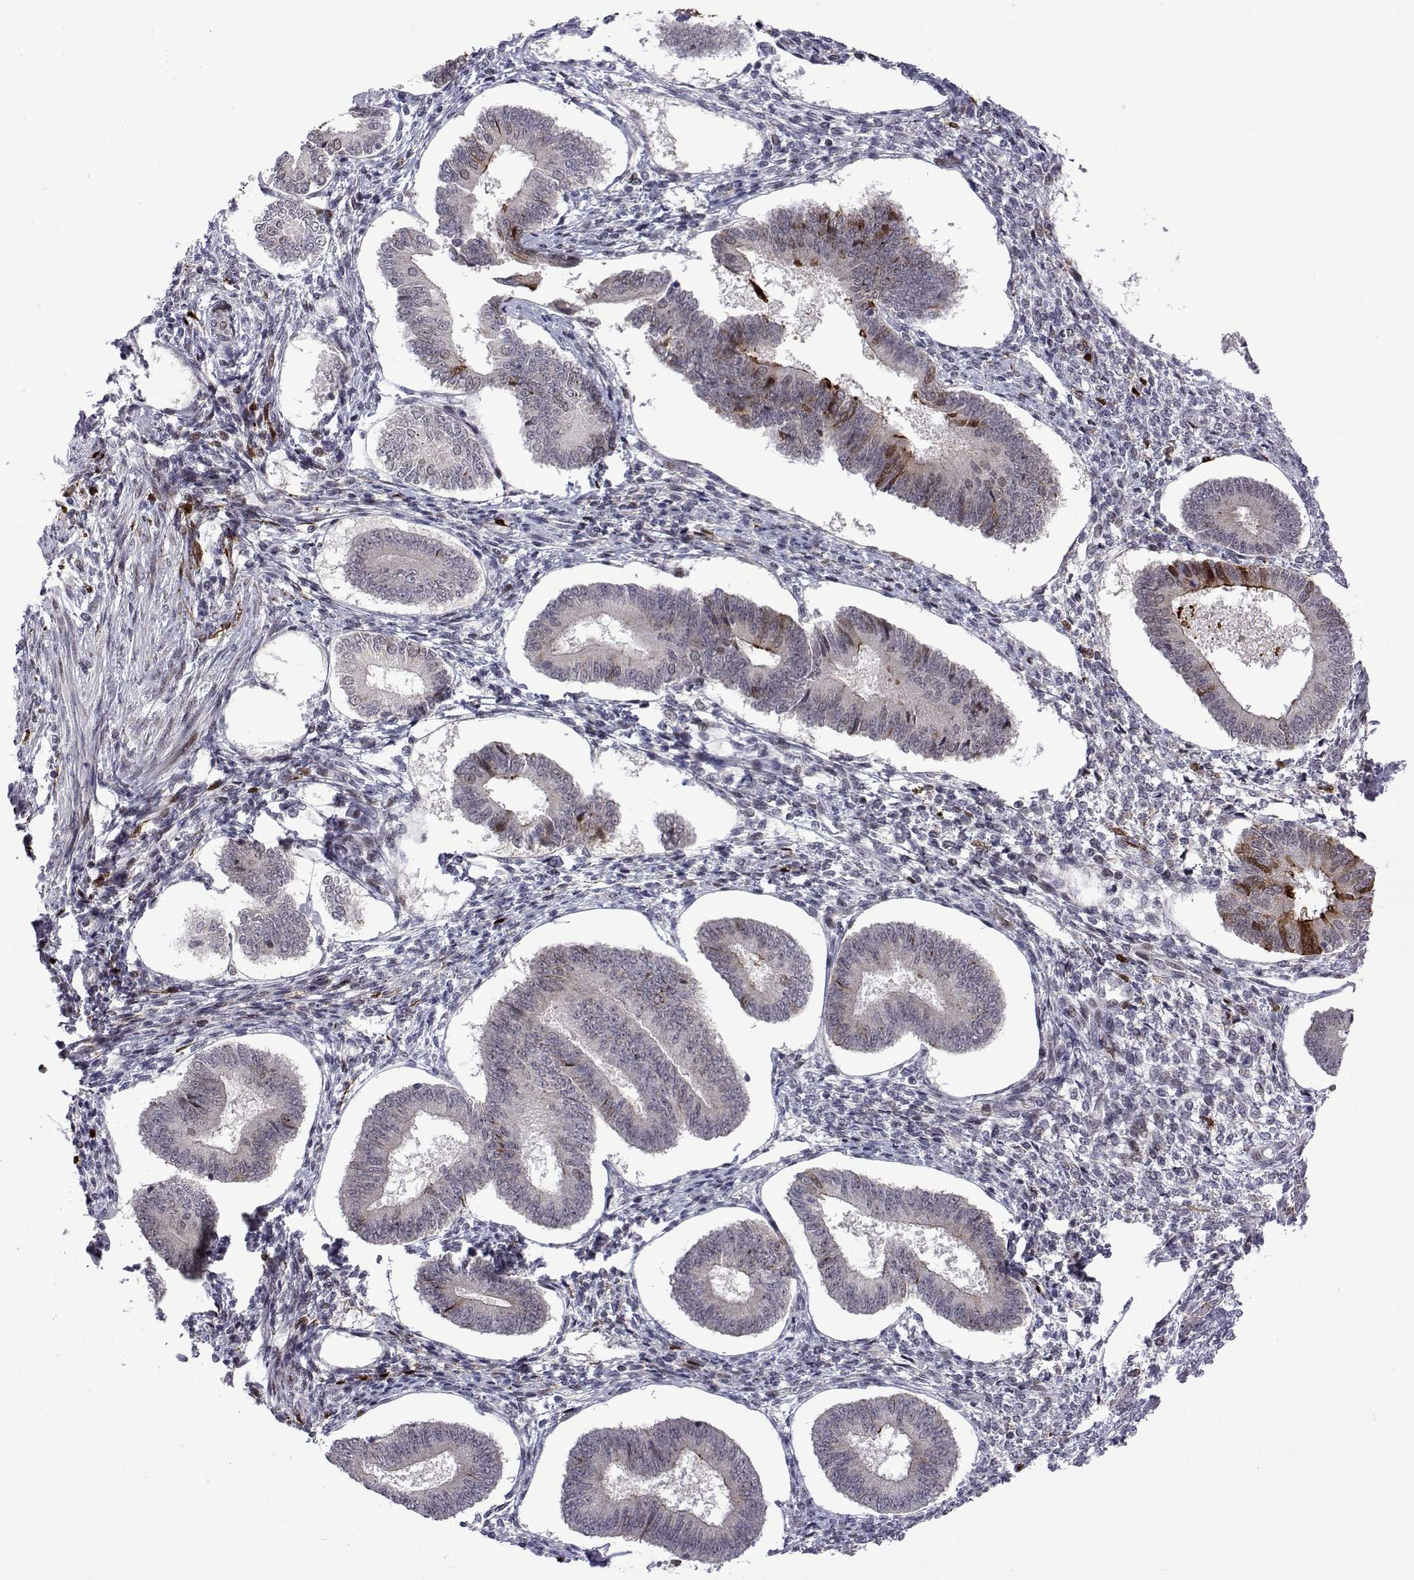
{"staining": {"intensity": "negative", "quantity": "none", "location": "none"}, "tissue": "endometrium", "cell_type": "Cells in endometrial stroma", "image_type": "normal", "snomed": [{"axis": "morphology", "description": "Normal tissue, NOS"}, {"axis": "topography", "description": "Endometrium"}], "caption": "IHC photomicrograph of benign endometrium: human endometrium stained with DAB reveals no significant protein positivity in cells in endometrial stroma. (DAB (3,3'-diaminobenzidine) IHC visualized using brightfield microscopy, high magnification).", "gene": "EFCAB3", "patient": {"sex": "female", "age": 42}}